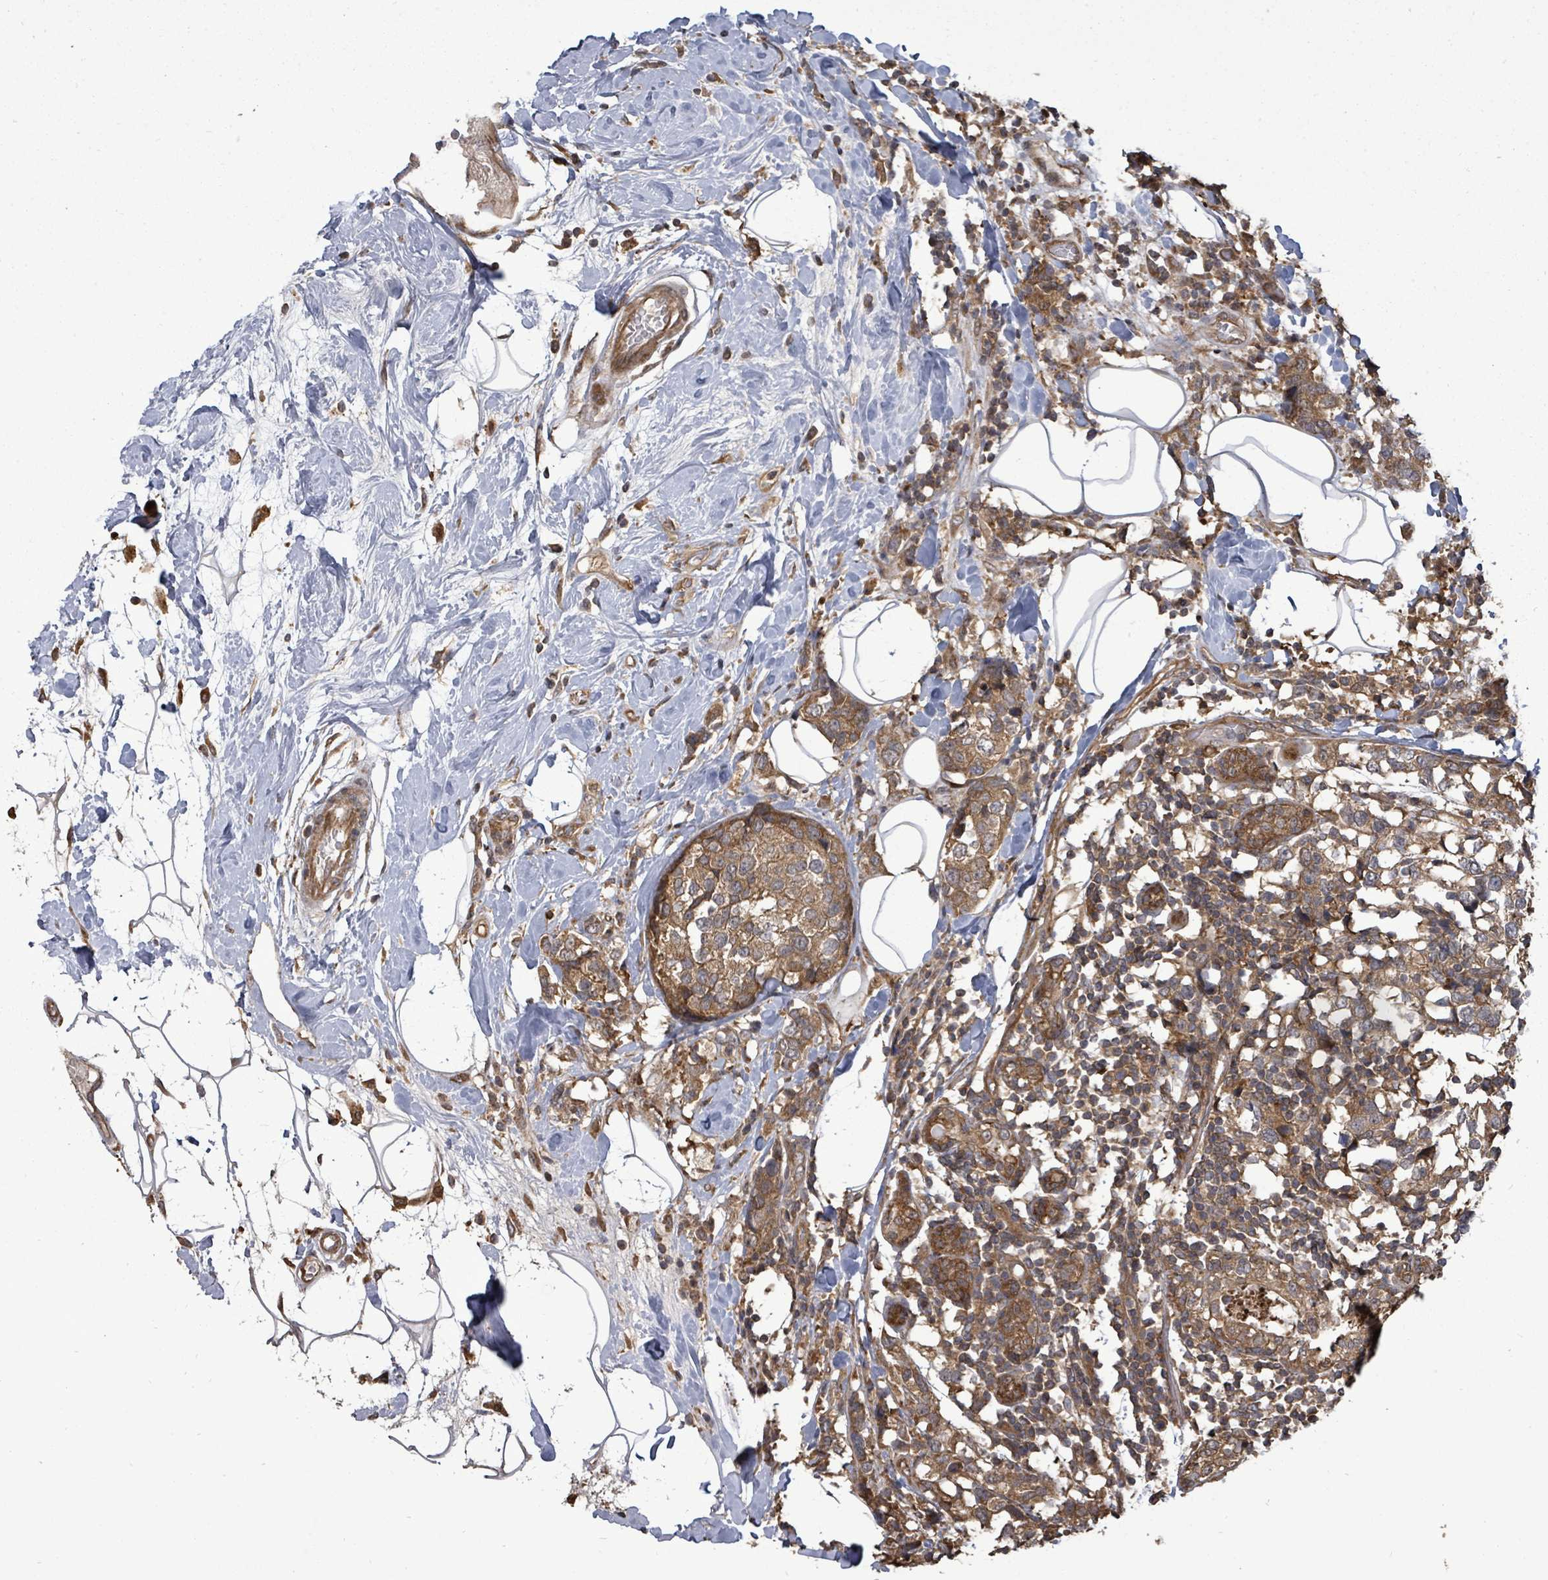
{"staining": {"intensity": "moderate", "quantity": ">75%", "location": "cytoplasmic/membranous"}, "tissue": "breast cancer", "cell_type": "Tumor cells", "image_type": "cancer", "snomed": [{"axis": "morphology", "description": "Lobular carcinoma"}, {"axis": "topography", "description": "Breast"}], "caption": "This is an image of IHC staining of breast lobular carcinoma, which shows moderate staining in the cytoplasmic/membranous of tumor cells.", "gene": "EIF3C", "patient": {"sex": "female", "age": 59}}